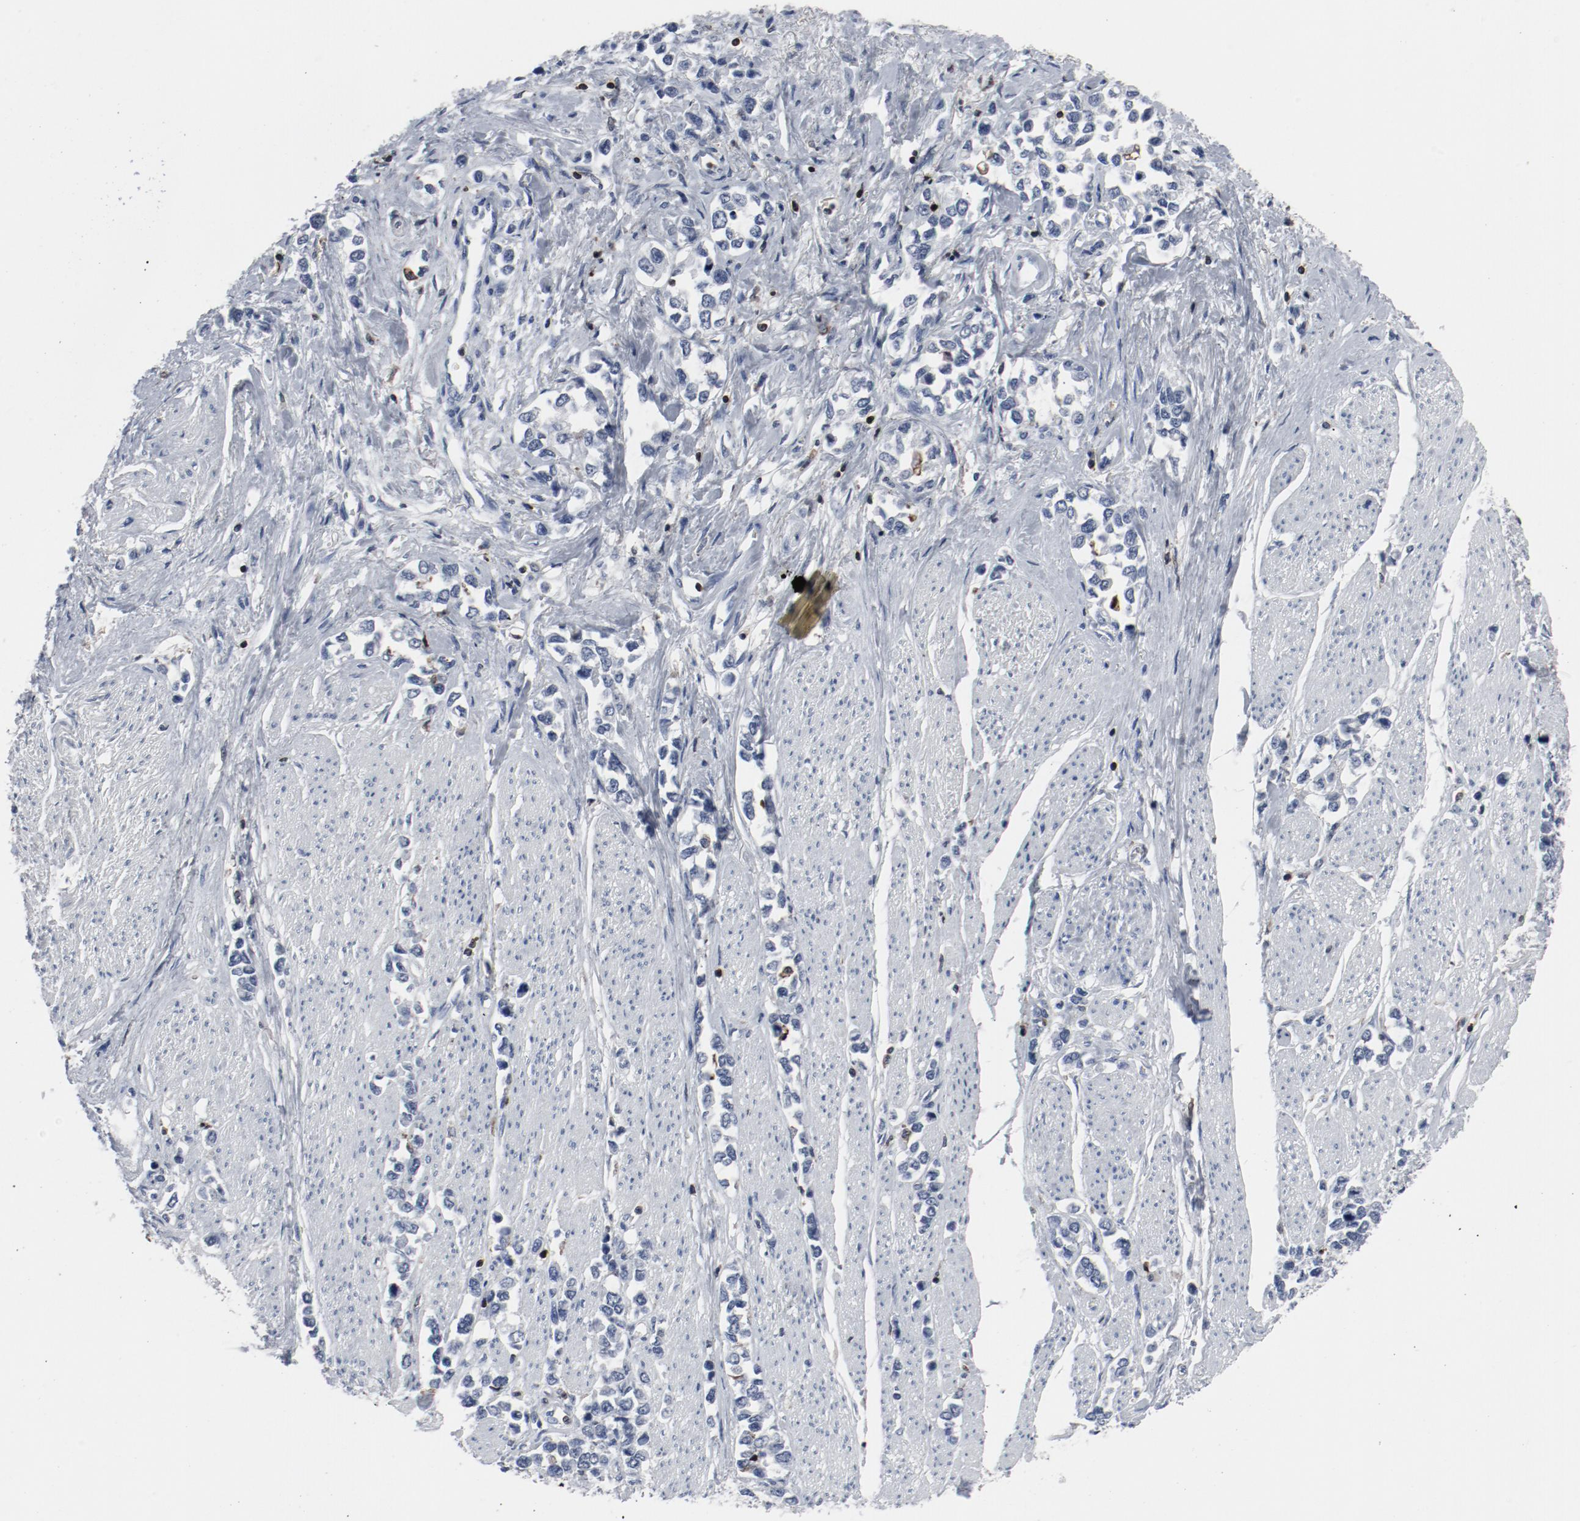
{"staining": {"intensity": "negative", "quantity": "none", "location": "none"}, "tissue": "stomach cancer", "cell_type": "Tumor cells", "image_type": "cancer", "snomed": [{"axis": "morphology", "description": "Adenocarcinoma, NOS"}, {"axis": "topography", "description": "Stomach, upper"}], "caption": "High magnification brightfield microscopy of adenocarcinoma (stomach) stained with DAB (3,3'-diaminobenzidine) (brown) and counterstained with hematoxylin (blue): tumor cells show no significant positivity. (DAB immunohistochemistry (IHC), high magnification).", "gene": "LCP2", "patient": {"sex": "male", "age": 76}}